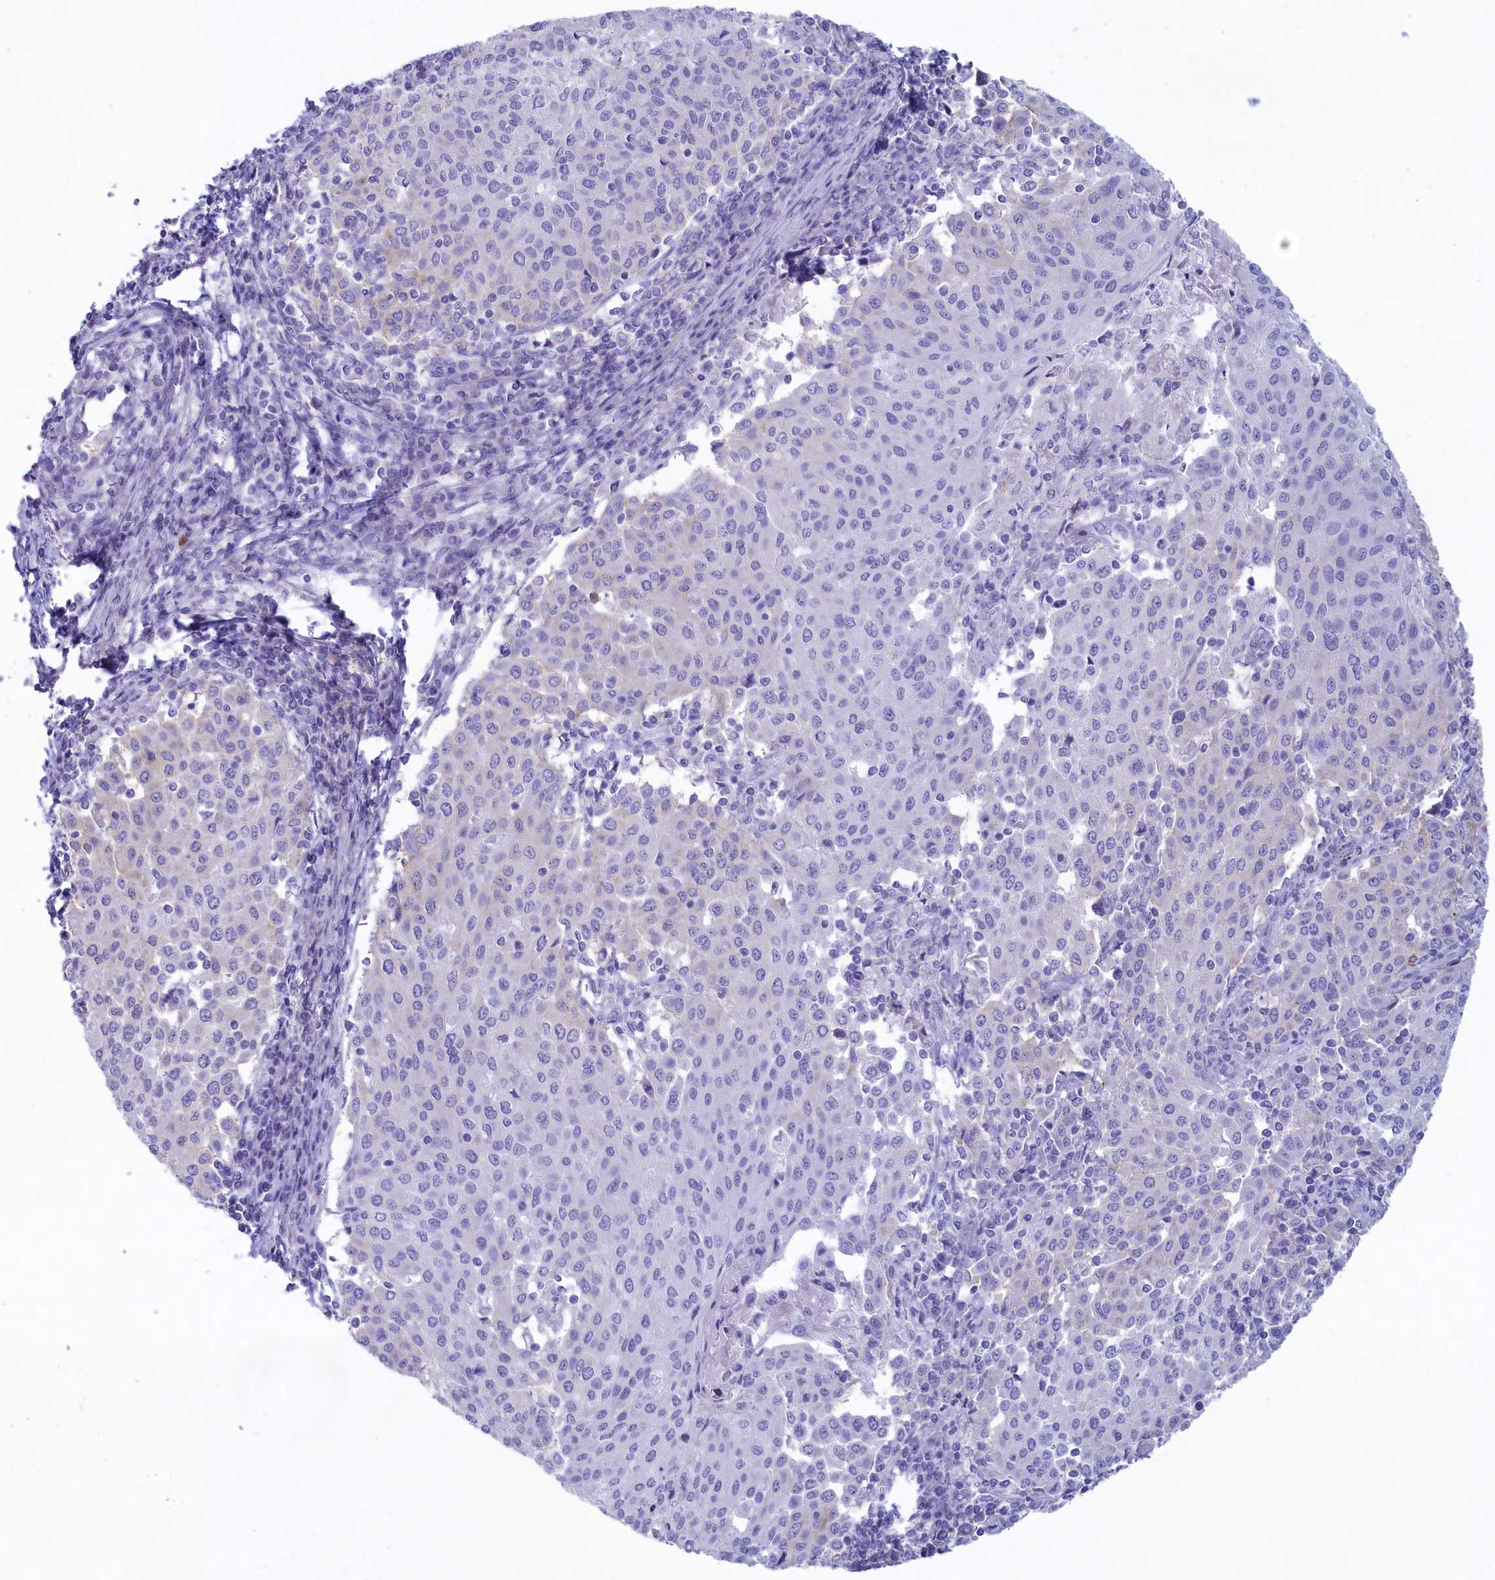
{"staining": {"intensity": "negative", "quantity": "none", "location": "none"}, "tissue": "cervical cancer", "cell_type": "Tumor cells", "image_type": "cancer", "snomed": [{"axis": "morphology", "description": "Squamous cell carcinoma, NOS"}, {"axis": "topography", "description": "Cervix"}], "caption": "Immunohistochemical staining of human cervical cancer demonstrates no significant expression in tumor cells.", "gene": "MPV17L2", "patient": {"sex": "female", "age": 46}}